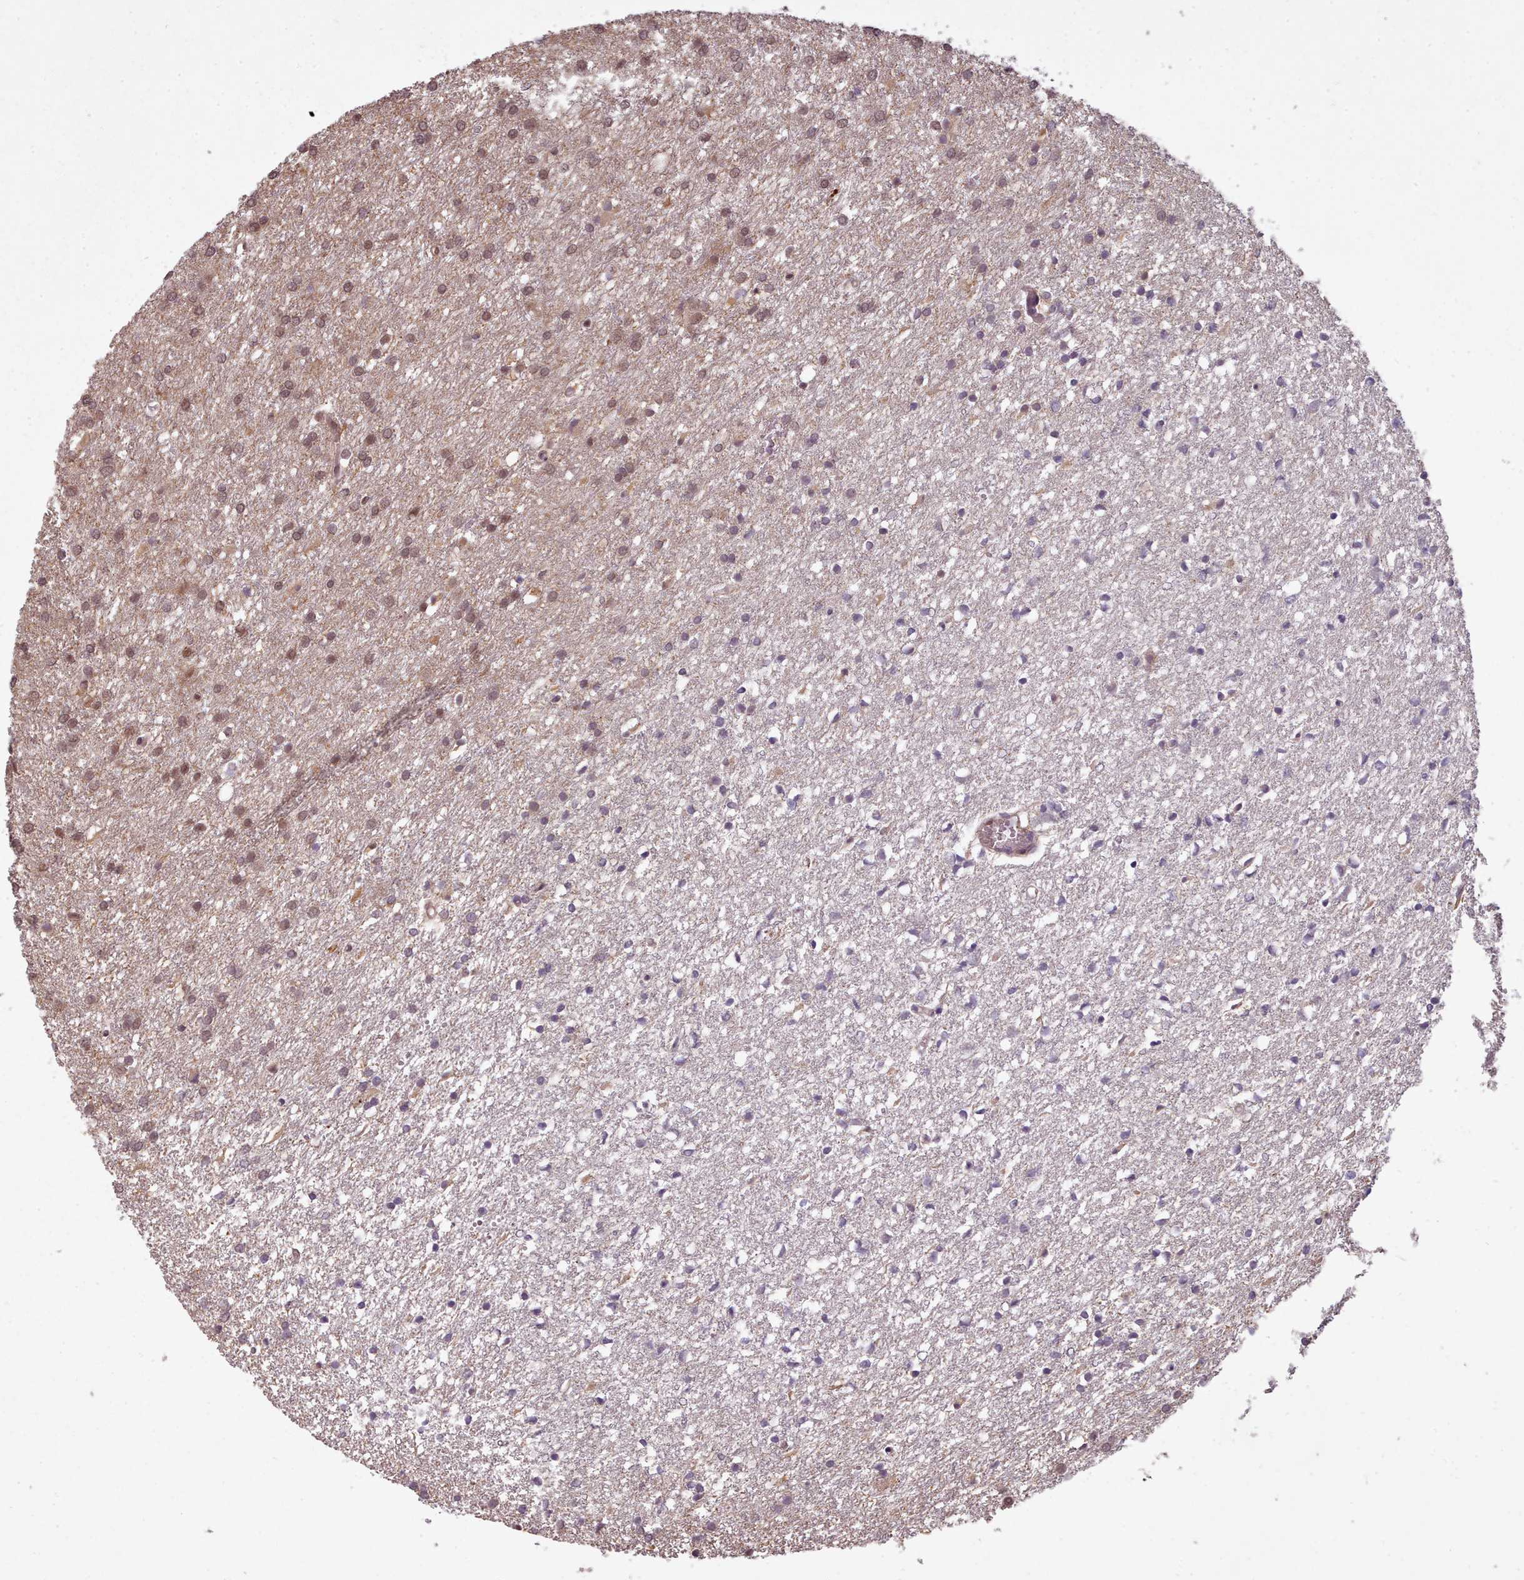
{"staining": {"intensity": "moderate", "quantity": "25%-75%", "location": "nuclear"}, "tissue": "glioma", "cell_type": "Tumor cells", "image_type": "cancer", "snomed": [{"axis": "morphology", "description": "Glioma, malignant, High grade"}, {"axis": "topography", "description": "Brain"}], "caption": "Immunohistochemistry staining of glioma, which reveals medium levels of moderate nuclear staining in about 25%-75% of tumor cells indicating moderate nuclear protein staining. The staining was performed using DAB (brown) for protein detection and nuclei were counterstained in hematoxylin (blue).", "gene": "CDC6", "patient": {"sex": "female", "age": 50}}